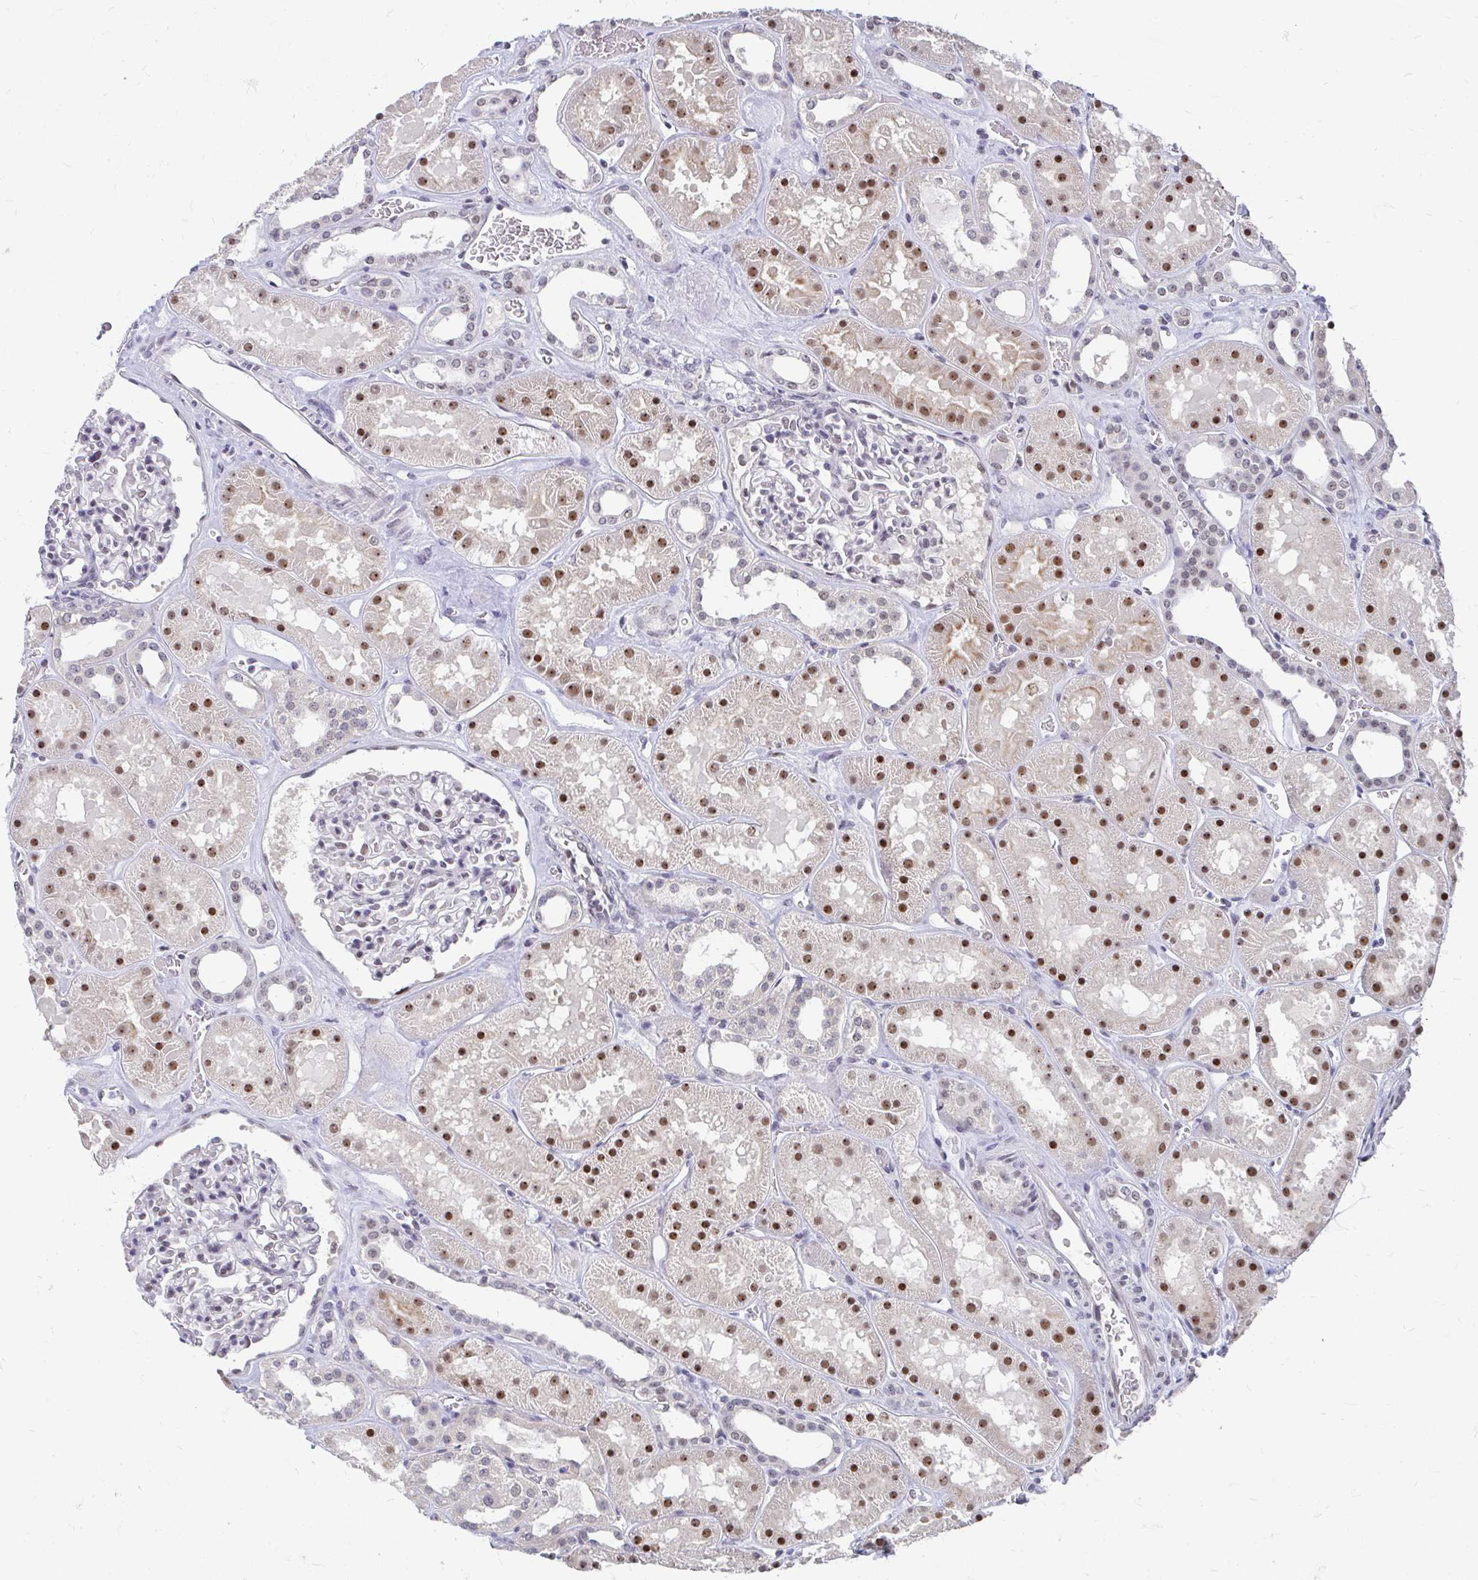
{"staining": {"intensity": "weak", "quantity": "<25%", "location": "nuclear"}, "tissue": "kidney", "cell_type": "Cells in glomeruli", "image_type": "normal", "snomed": [{"axis": "morphology", "description": "Normal tissue, NOS"}, {"axis": "topography", "description": "Kidney"}], "caption": "IHC image of unremarkable kidney: human kidney stained with DAB exhibits no significant protein positivity in cells in glomeruli.", "gene": "GTF2H1", "patient": {"sex": "female", "age": 41}}